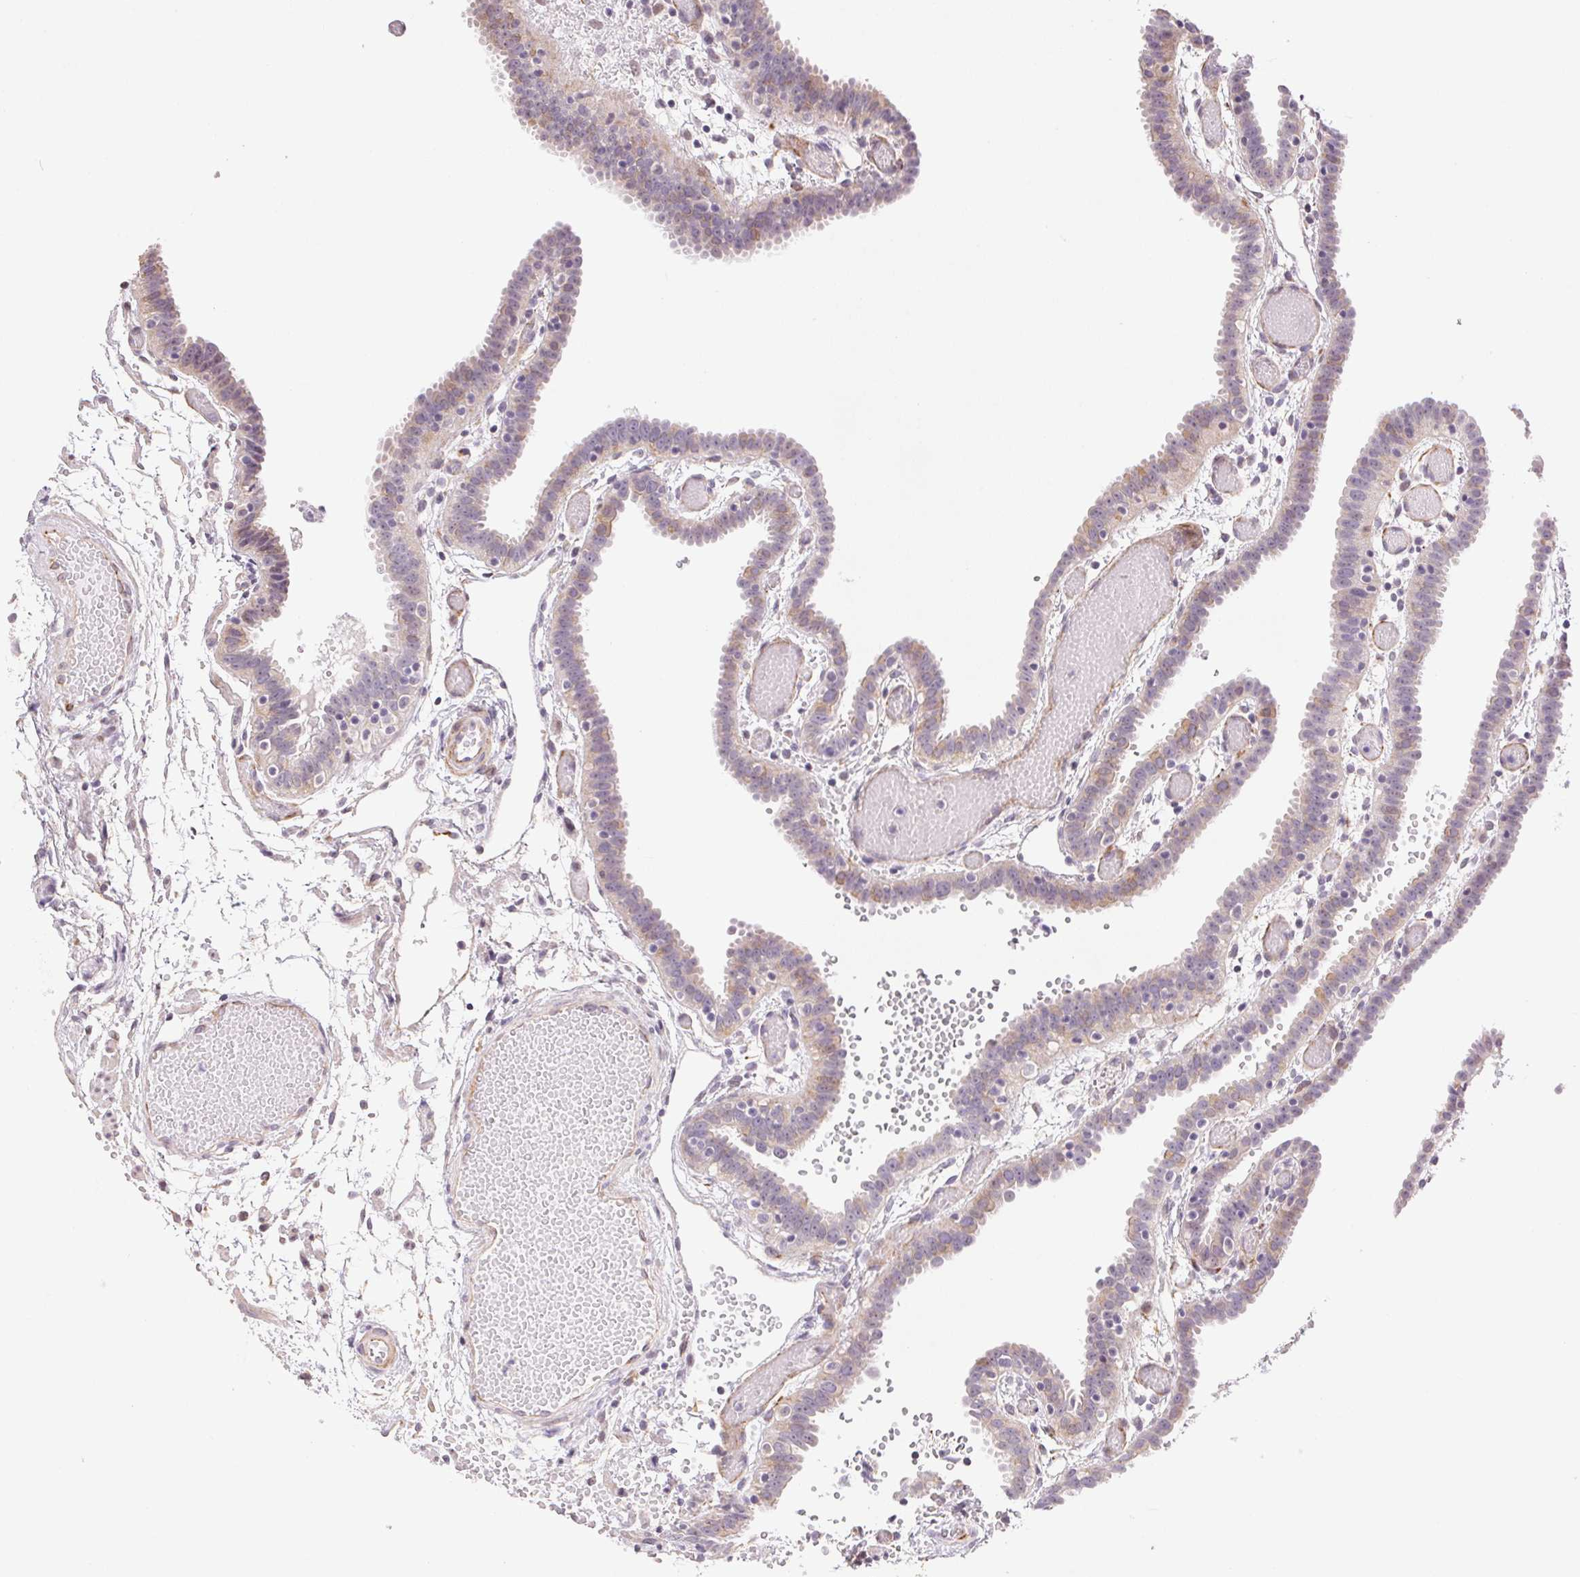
{"staining": {"intensity": "weak", "quantity": "25%-75%", "location": "cytoplasmic/membranous"}, "tissue": "fallopian tube", "cell_type": "Glandular cells", "image_type": "normal", "snomed": [{"axis": "morphology", "description": "Normal tissue, NOS"}, {"axis": "topography", "description": "Fallopian tube"}], "caption": "The photomicrograph shows staining of normal fallopian tube, revealing weak cytoplasmic/membranous protein staining (brown color) within glandular cells. (brown staining indicates protein expression, while blue staining denotes nuclei).", "gene": "GYG2", "patient": {"sex": "female", "age": 37}}